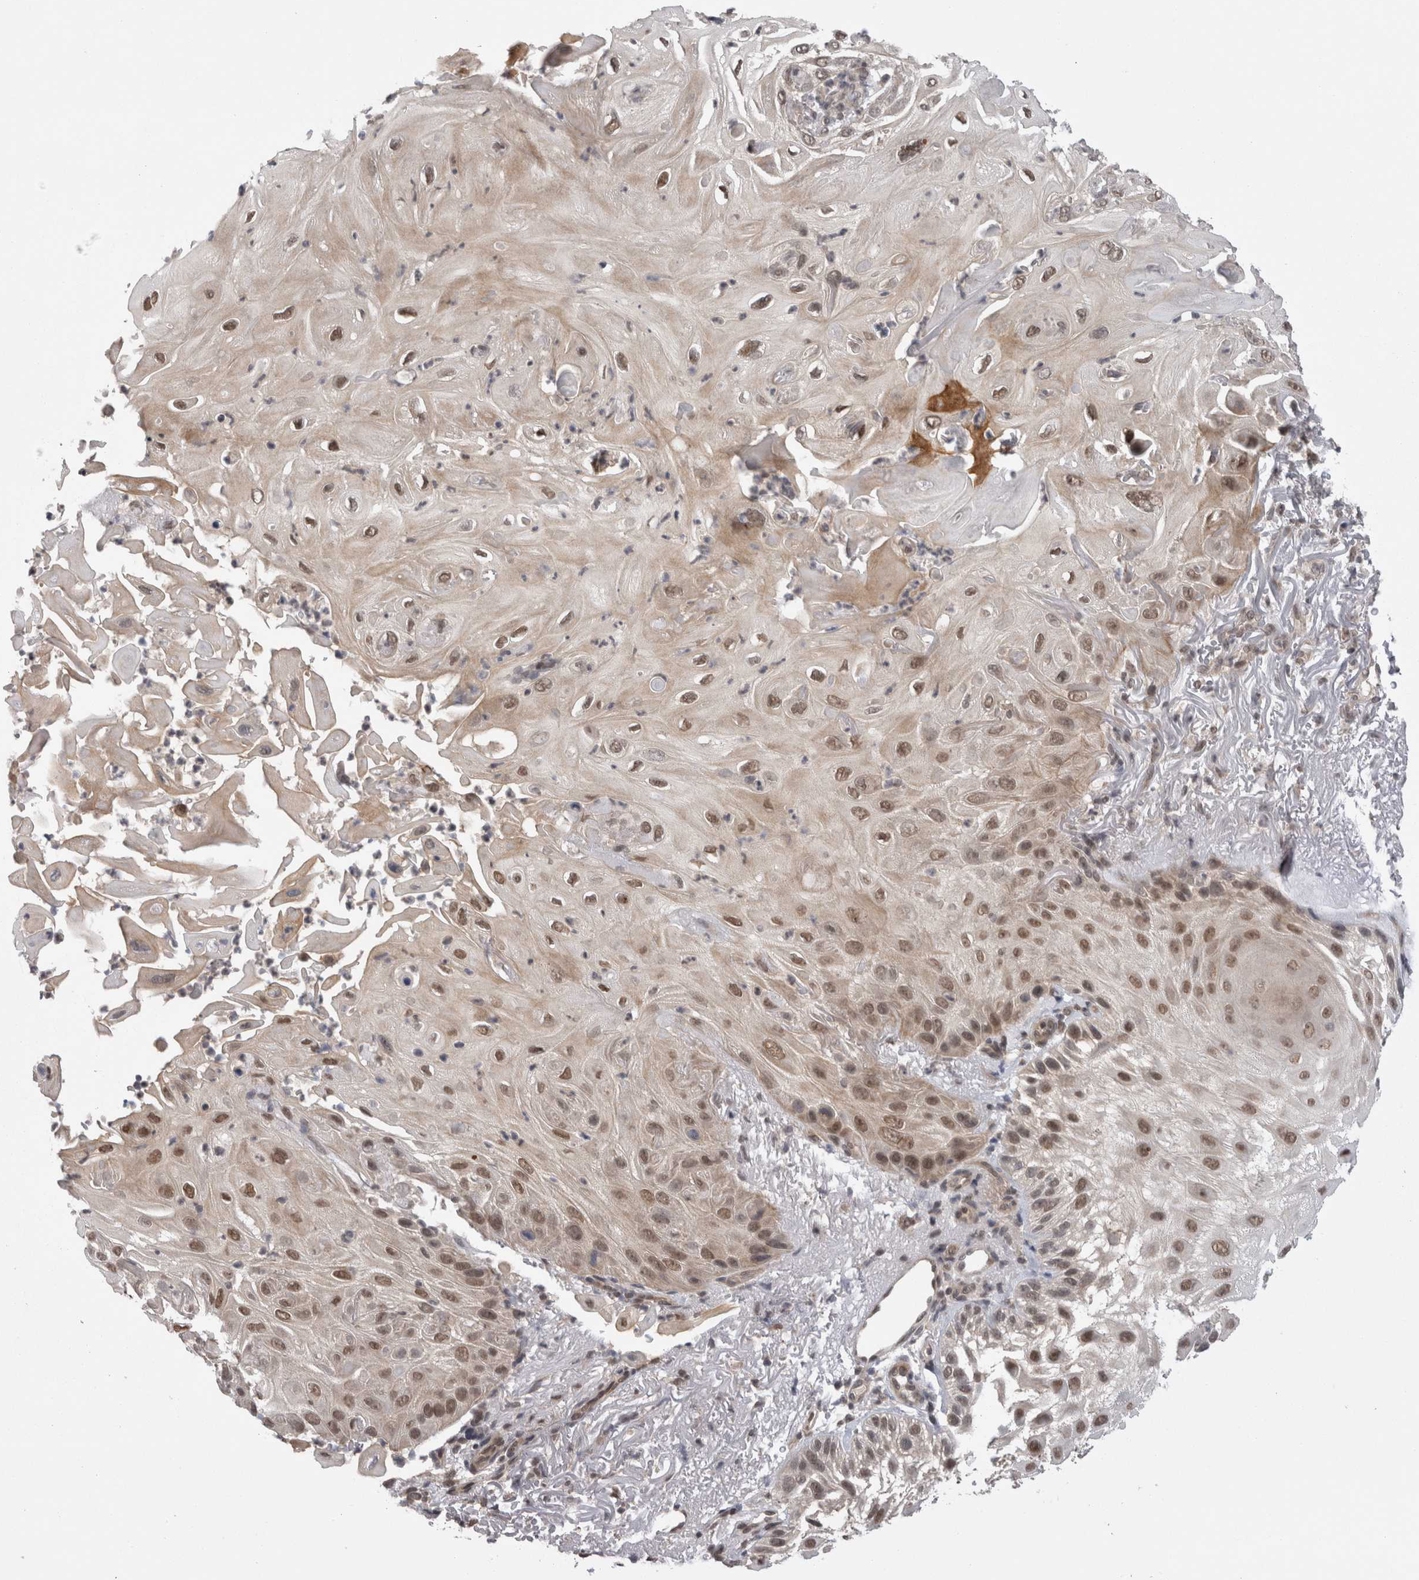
{"staining": {"intensity": "moderate", "quantity": ">75%", "location": "nuclear"}, "tissue": "skin cancer", "cell_type": "Tumor cells", "image_type": "cancer", "snomed": [{"axis": "morphology", "description": "Squamous cell carcinoma, NOS"}, {"axis": "topography", "description": "Skin"}], "caption": "This image shows immunohistochemistry staining of human squamous cell carcinoma (skin), with medium moderate nuclear positivity in about >75% of tumor cells.", "gene": "ZNF341", "patient": {"sex": "female", "age": 77}}